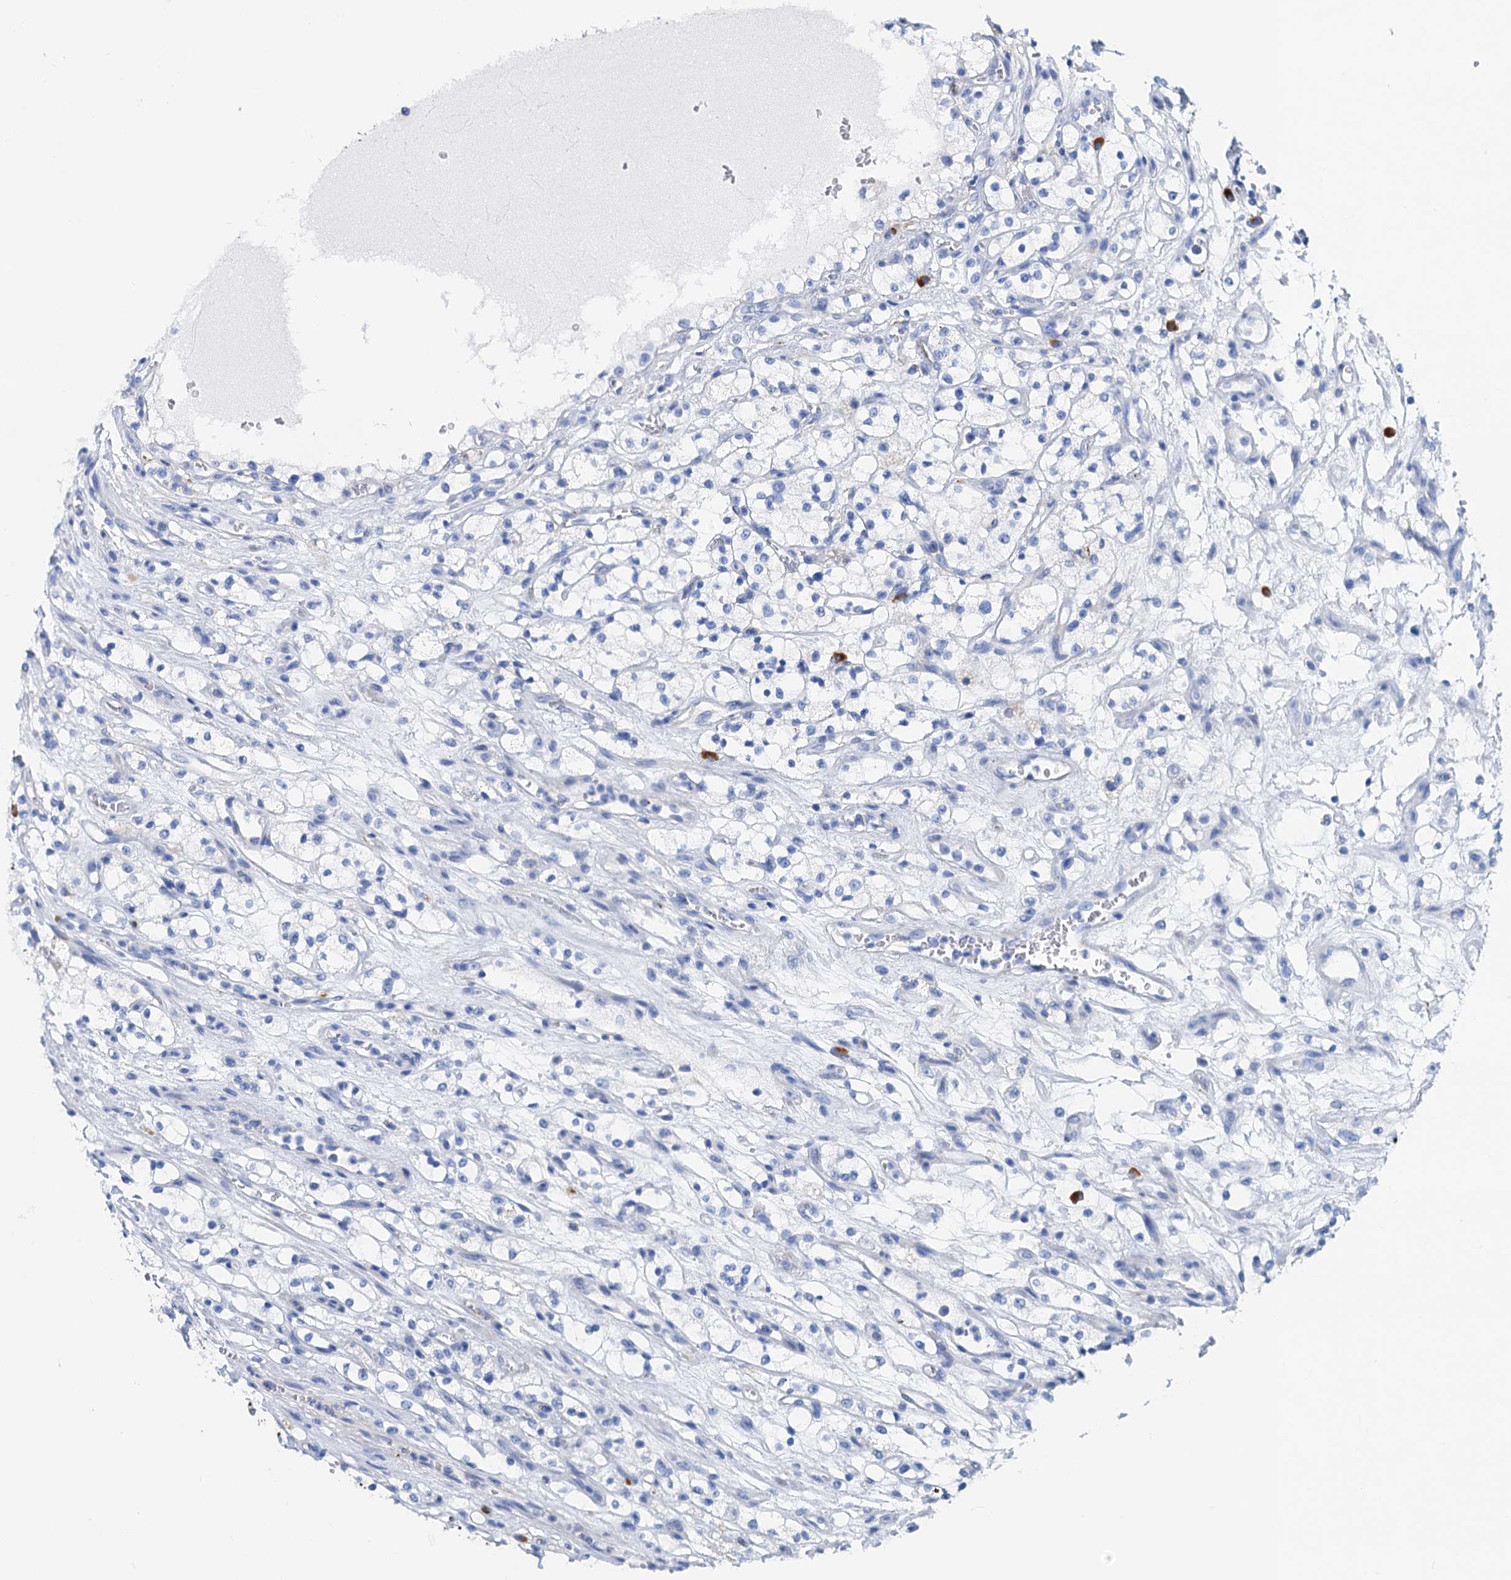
{"staining": {"intensity": "negative", "quantity": "none", "location": "none"}, "tissue": "renal cancer", "cell_type": "Tumor cells", "image_type": "cancer", "snomed": [{"axis": "morphology", "description": "Adenocarcinoma, NOS"}, {"axis": "topography", "description": "Kidney"}], "caption": "Renal cancer (adenocarcinoma) stained for a protein using IHC displays no expression tumor cells.", "gene": "NLRP10", "patient": {"sex": "female", "age": 69}}